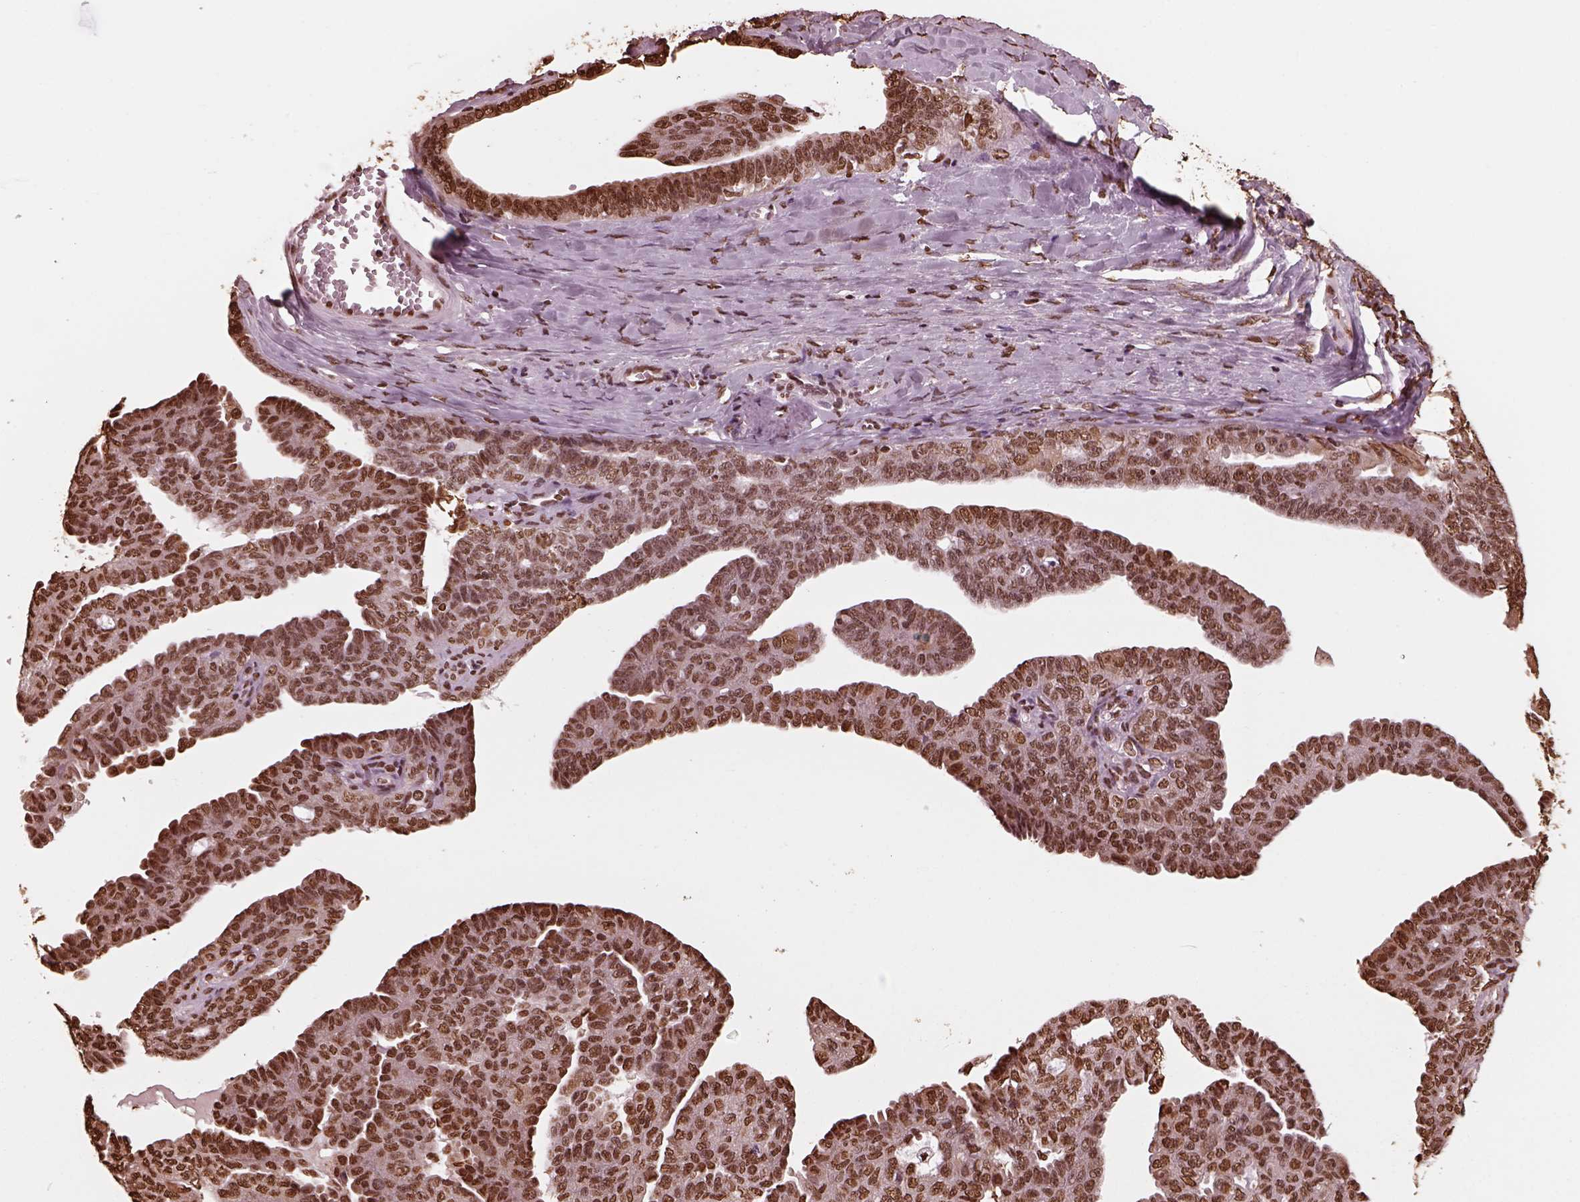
{"staining": {"intensity": "moderate", "quantity": ">75%", "location": "nuclear"}, "tissue": "ovarian cancer", "cell_type": "Tumor cells", "image_type": "cancer", "snomed": [{"axis": "morphology", "description": "Cystadenocarcinoma, serous, NOS"}, {"axis": "topography", "description": "Ovary"}], "caption": "Immunohistochemical staining of ovarian cancer (serous cystadenocarcinoma) displays moderate nuclear protein expression in approximately >75% of tumor cells.", "gene": "NSD1", "patient": {"sex": "female", "age": 71}}